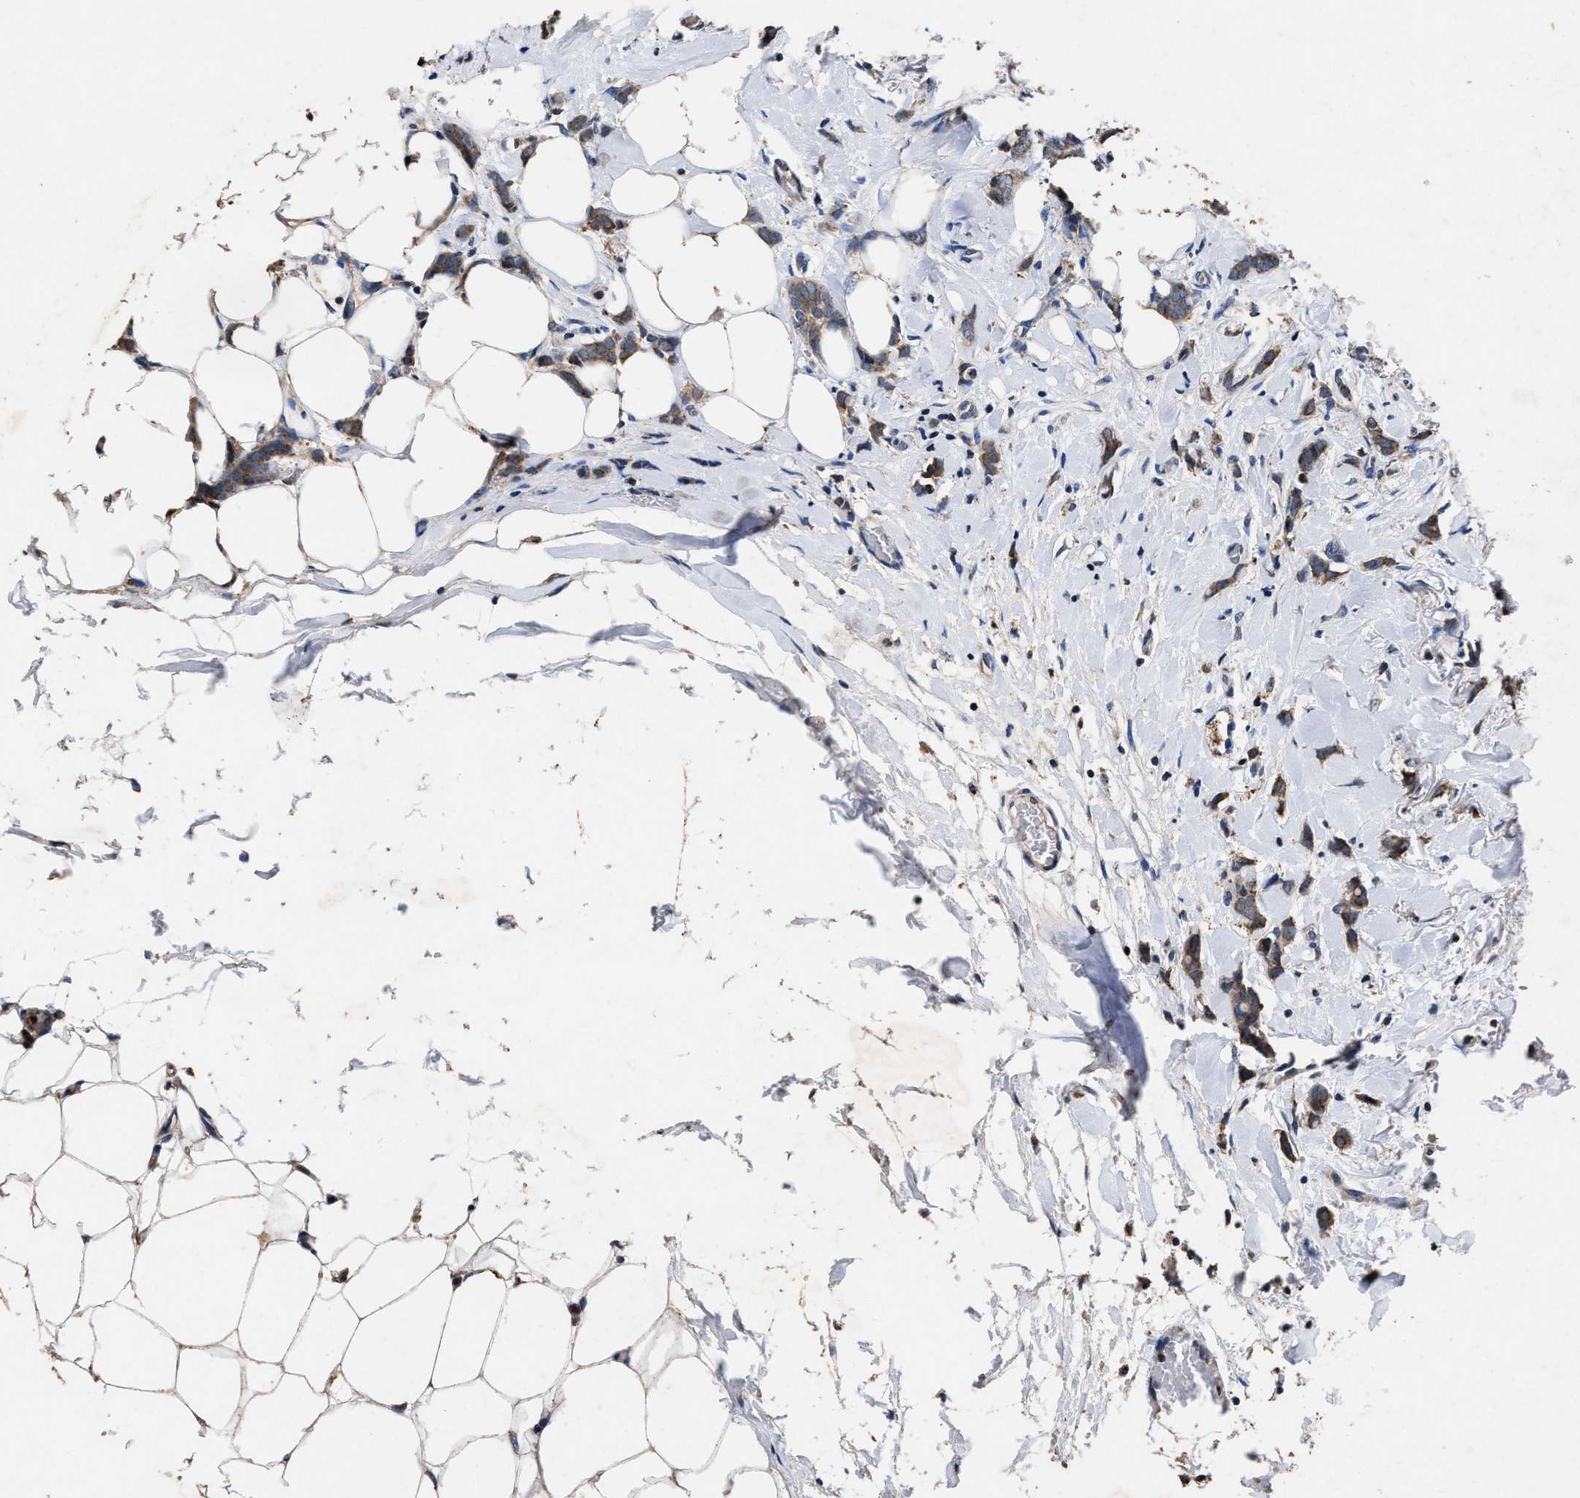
{"staining": {"intensity": "moderate", "quantity": ">75%", "location": "cytoplasmic/membranous"}, "tissue": "breast cancer", "cell_type": "Tumor cells", "image_type": "cancer", "snomed": [{"axis": "morphology", "description": "Lobular carcinoma, in situ"}, {"axis": "morphology", "description": "Lobular carcinoma"}, {"axis": "topography", "description": "Breast"}], "caption": "Immunohistochemistry (IHC) staining of lobular carcinoma (breast), which demonstrates medium levels of moderate cytoplasmic/membranous staining in about >75% of tumor cells indicating moderate cytoplasmic/membranous protein expression. The staining was performed using DAB (brown) for protein detection and nuclei were counterstained in hematoxylin (blue).", "gene": "TPST2", "patient": {"sex": "female", "age": 41}}